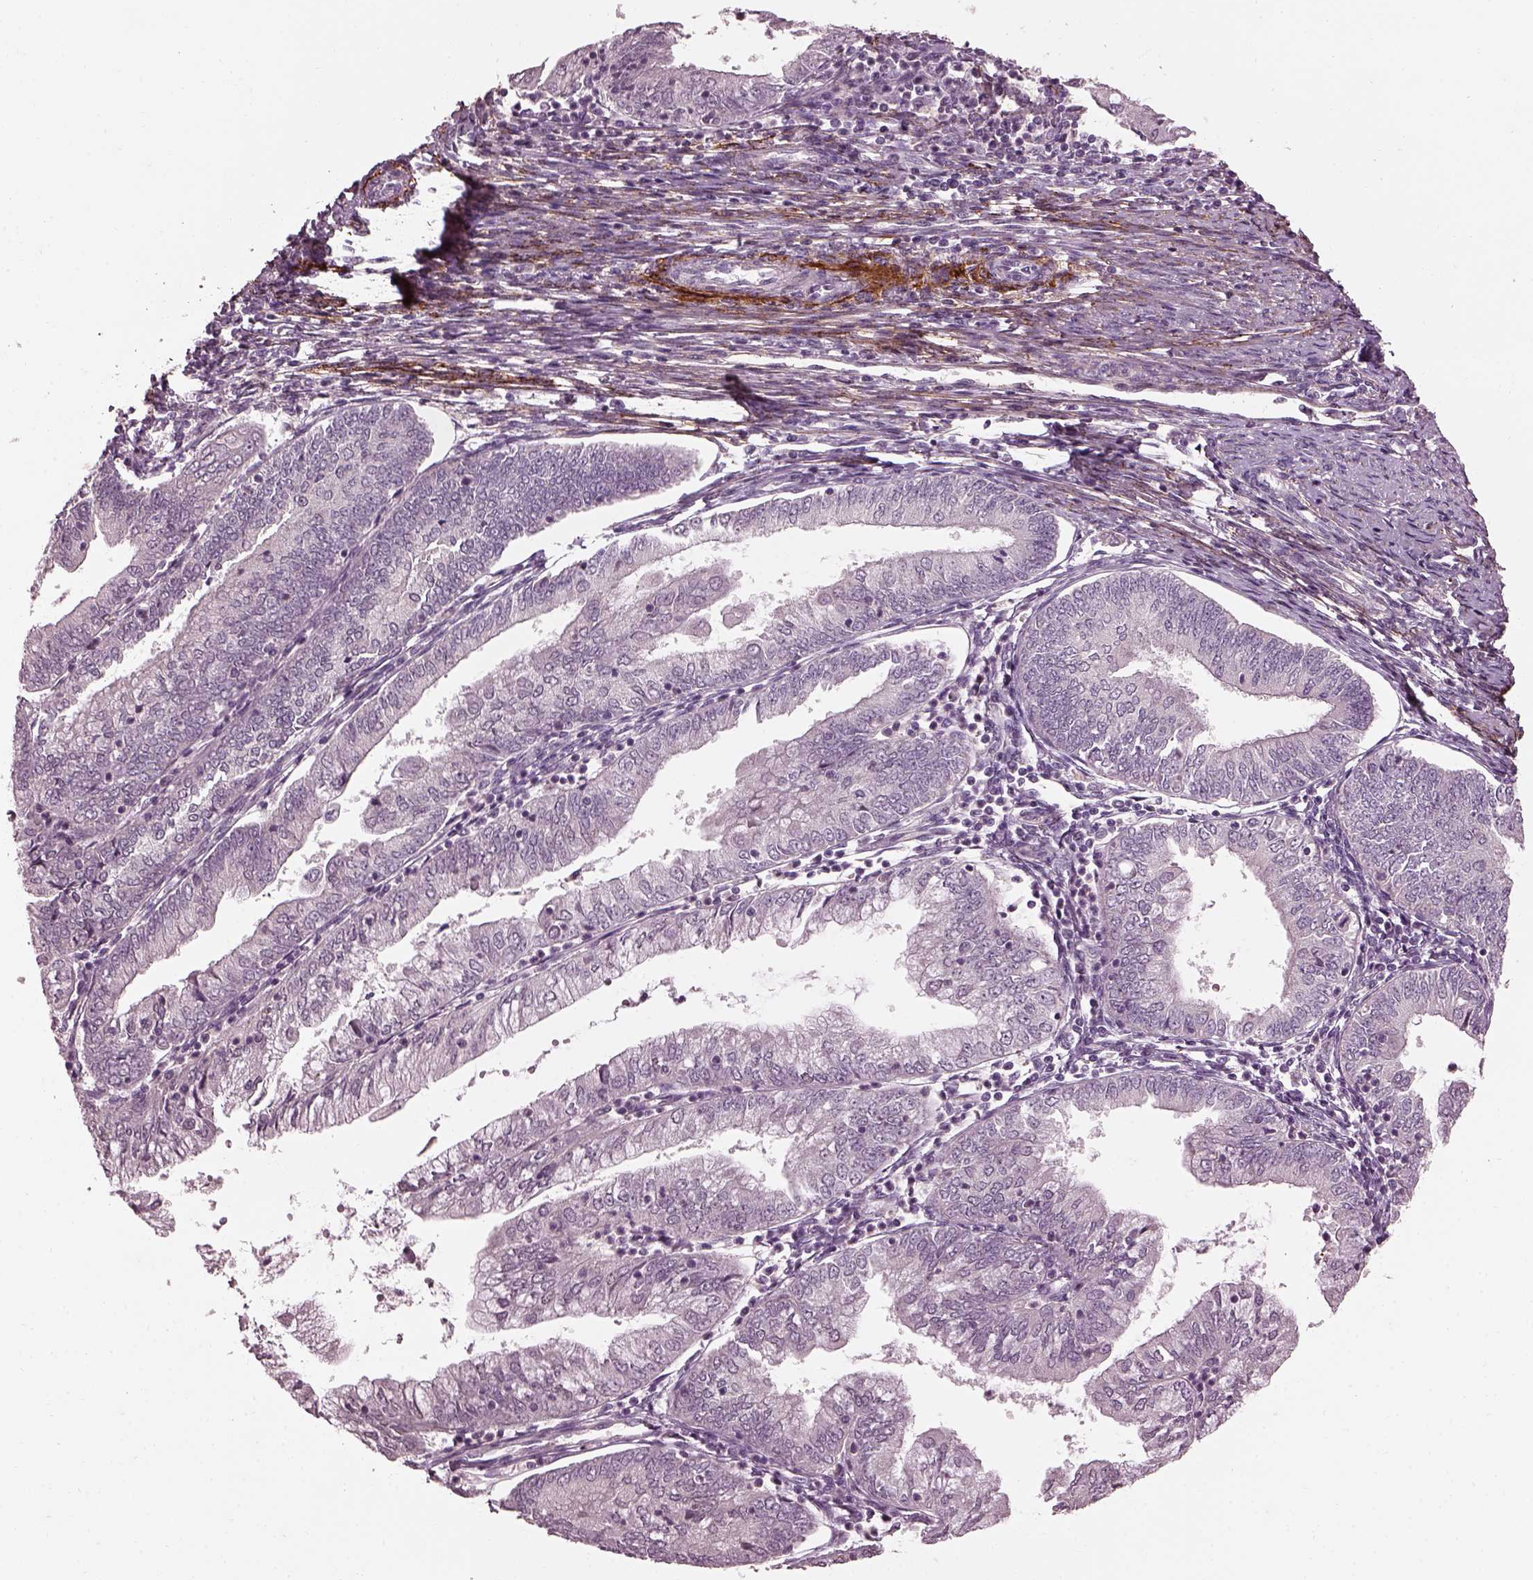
{"staining": {"intensity": "negative", "quantity": "none", "location": "none"}, "tissue": "endometrial cancer", "cell_type": "Tumor cells", "image_type": "cancer", "snomed": [{"axis": "morphology", "description": "Adenocarcinoma, NOS"}, {"axis": "topography", "description": "Endometrium"}], "caption": "Tumor cells are negative for protein expression in human endometrial cancer. The staining is performed using DAB (3,3'-diaminobenzidine) brown chromogen with nuclei counter-stained in using hematoxylin.", "gene": "EFEMP1", "patient": {"sex": "female", "age": 55}}